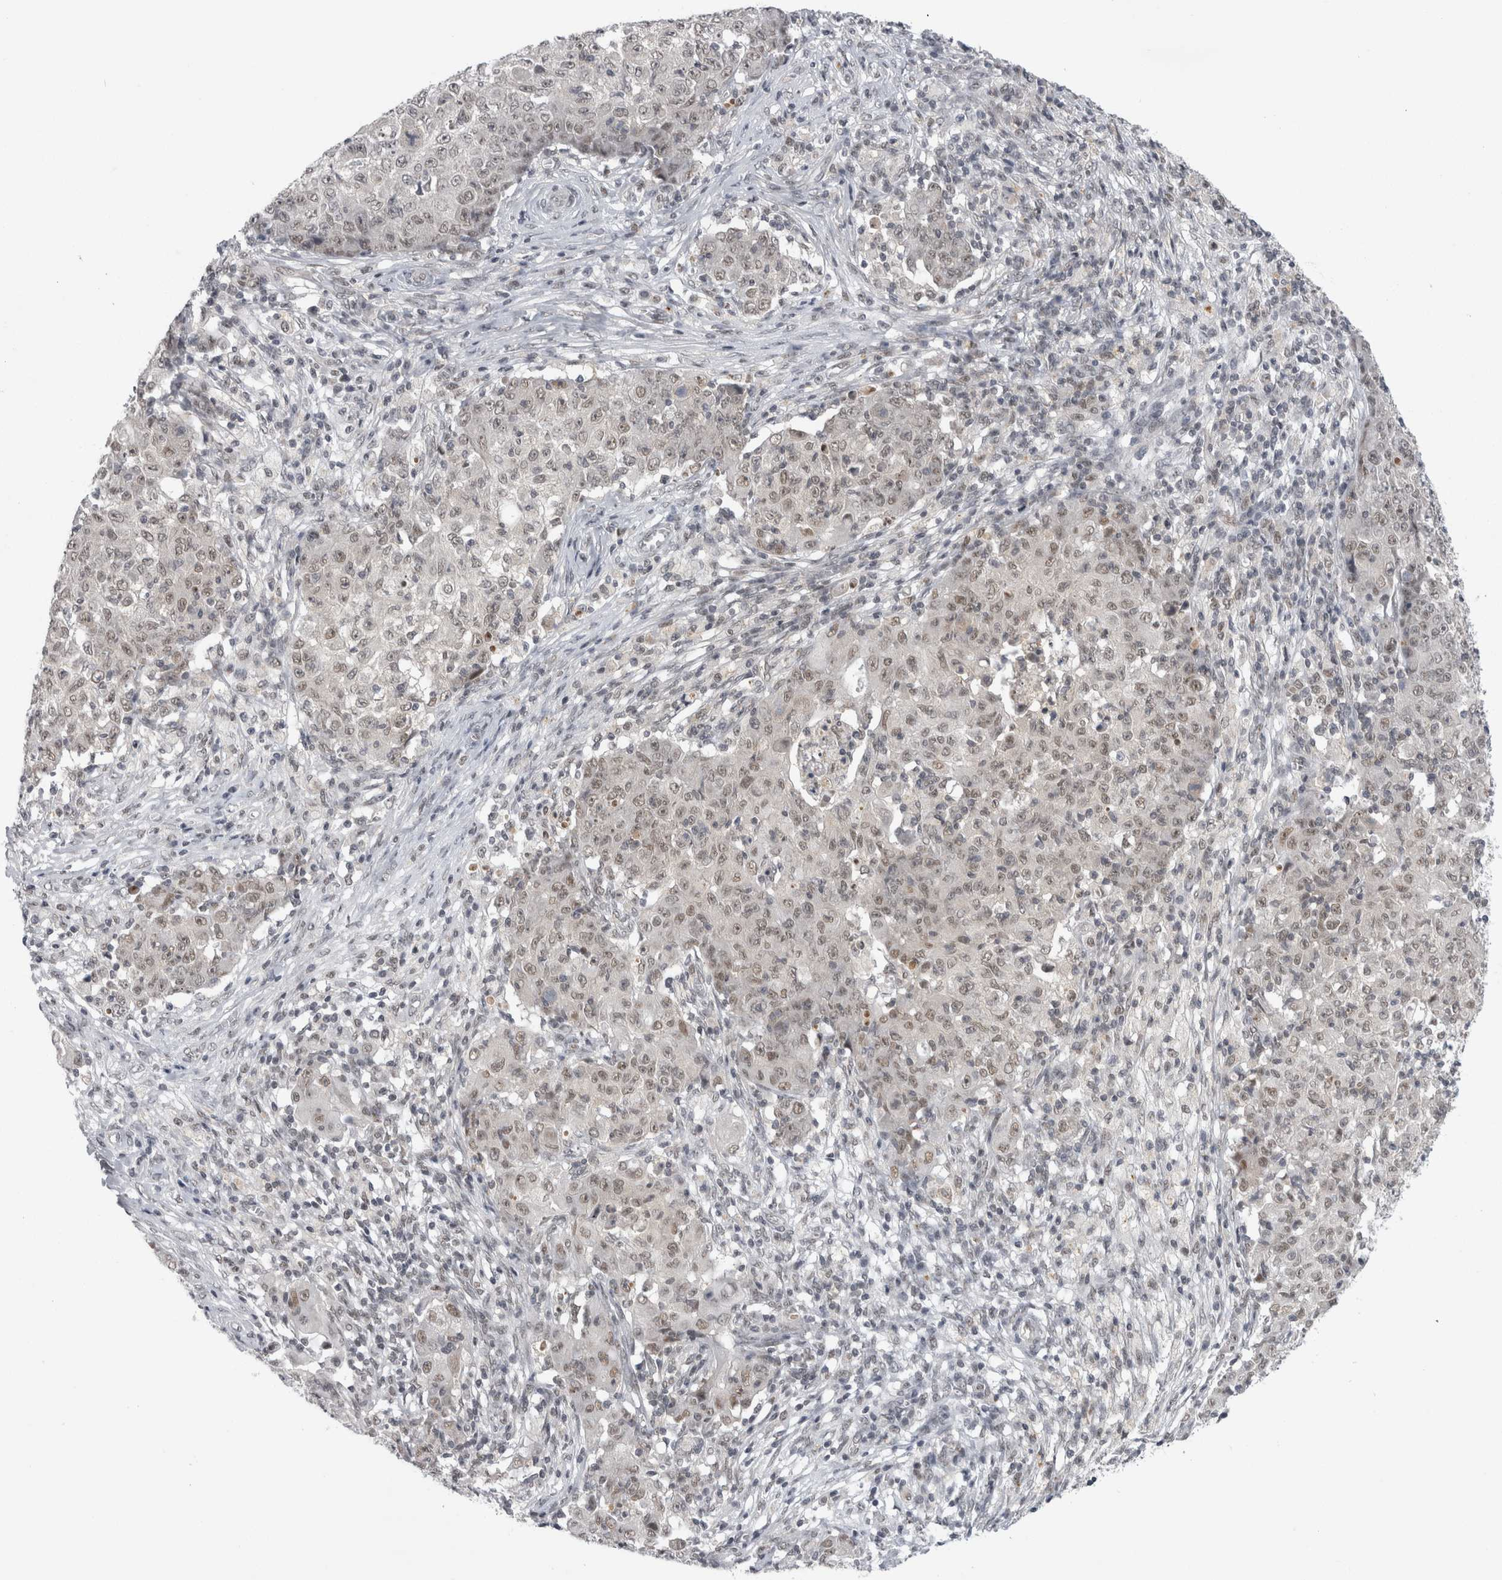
{"staining": {"intensity": "weak", "quantity": ">75%", "location": "nuclear"}, "tissue": "ovarian cancer", "cell_type": "Tumor cells", "image_type": "cancer", "snomed": [{"axis": "morphology", "description": "Carcinoma, endometroid"}, {"axis": "topography", "description": "Ovary"}], "caption": "A micrograph showing weak nuclear expression in approximately >75% of tumor cells in ovarian cancer, as visualized by brown immunohistochemical staining.", "gene": "PSMB2", "patient": {"sex": "female", "age": 42}}